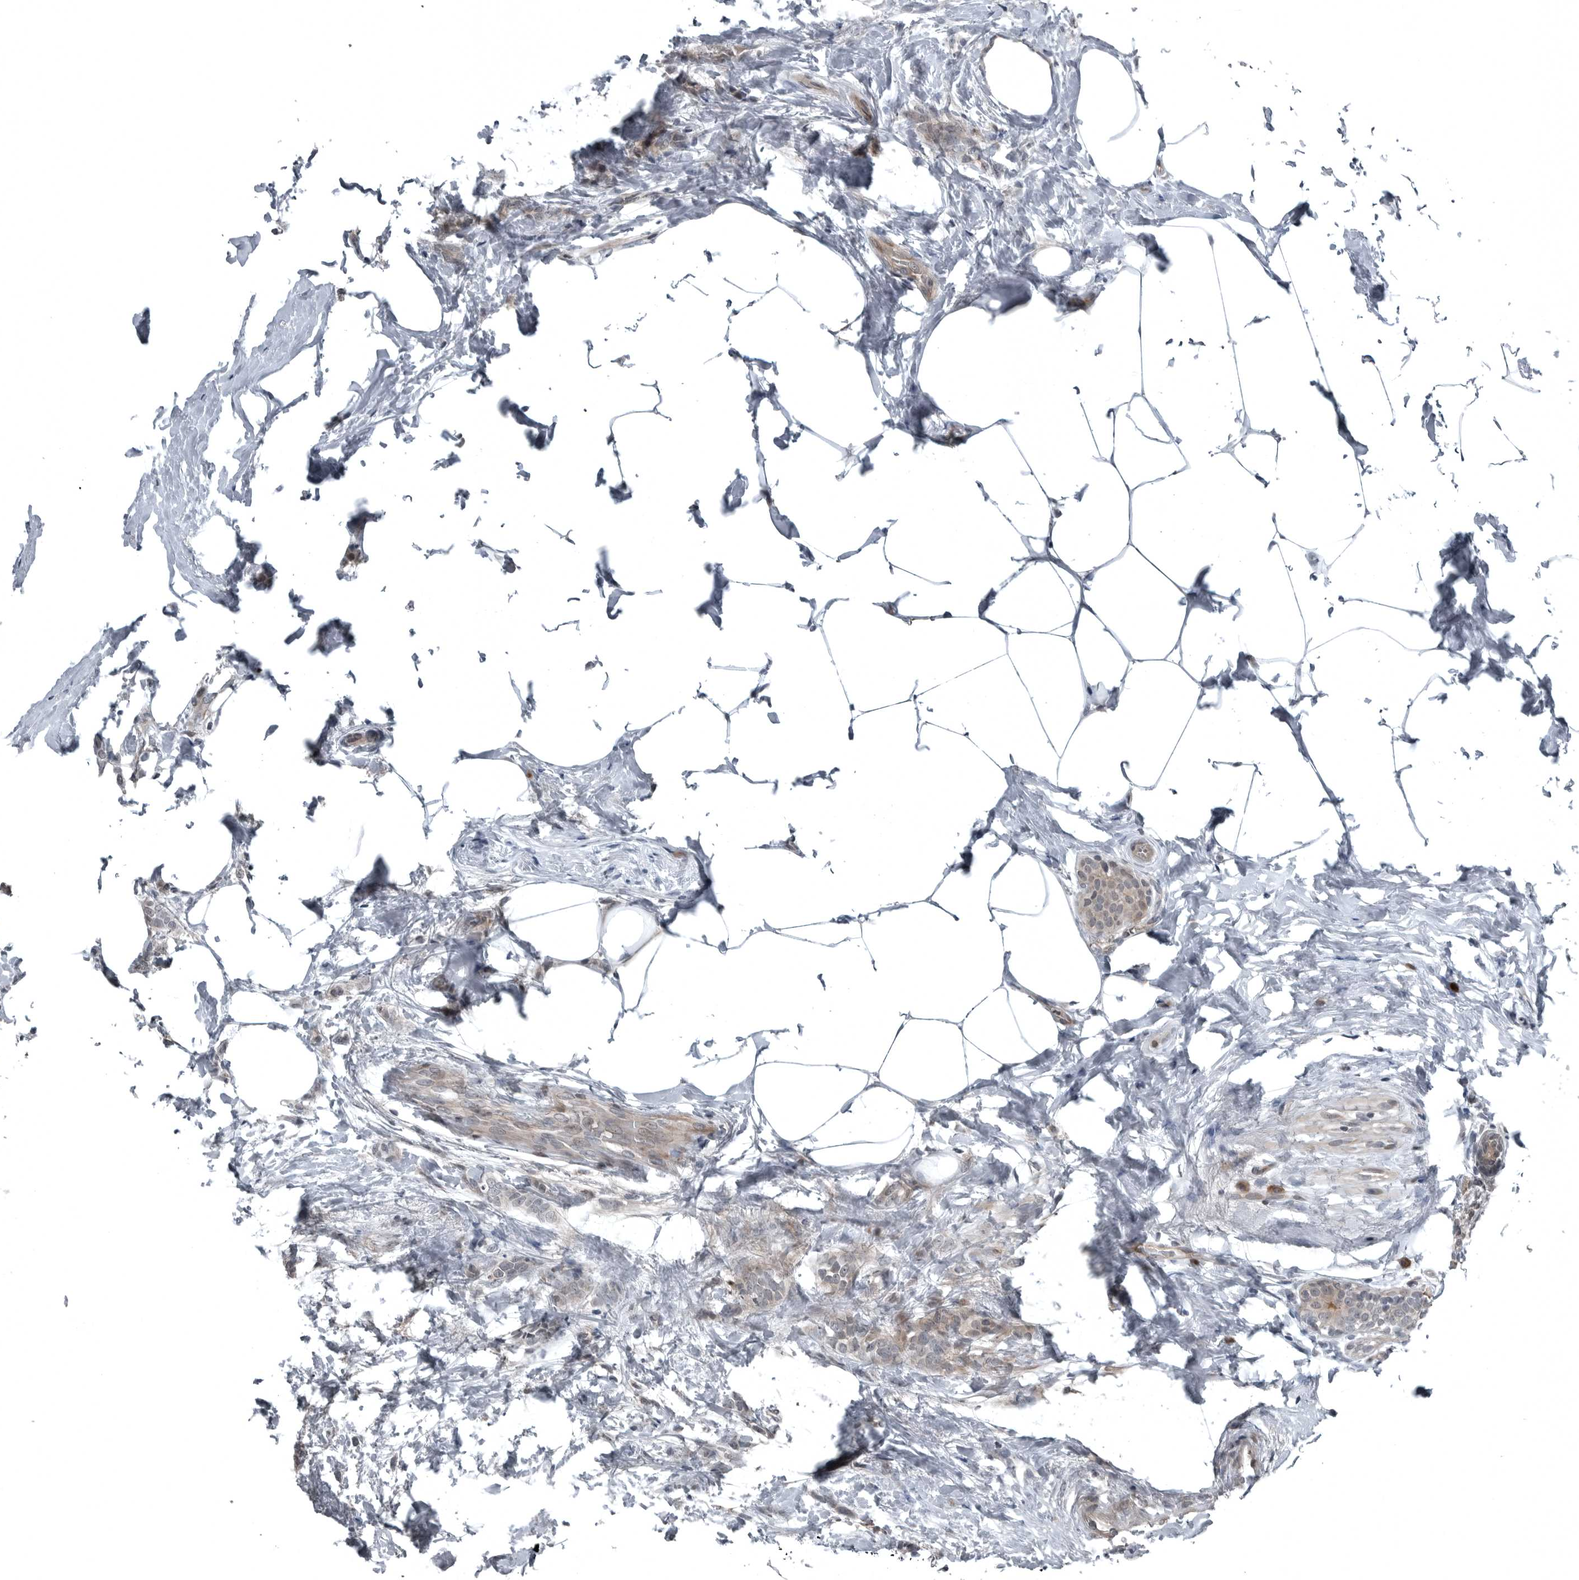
{"staining": {"intensity": "negative", "quantity": "none", "location": "none"}, "tissue": "breast cancer", "cell_type": "Tumor cells", "image_type": "cancer", "snomed": [{"axis": "morphology", "description": "Lobular carcinoma, in situ"}, {"axis": "morphology", "description": "Lobular carcinoma"}, {"axis": "topography", "description": "Breast"}], "caption": "Tumor cells show no significant staining in lobular carcinoma in situ (breast).", "gene": "GAK", "patient": {"sex": "female", "age": 41}}